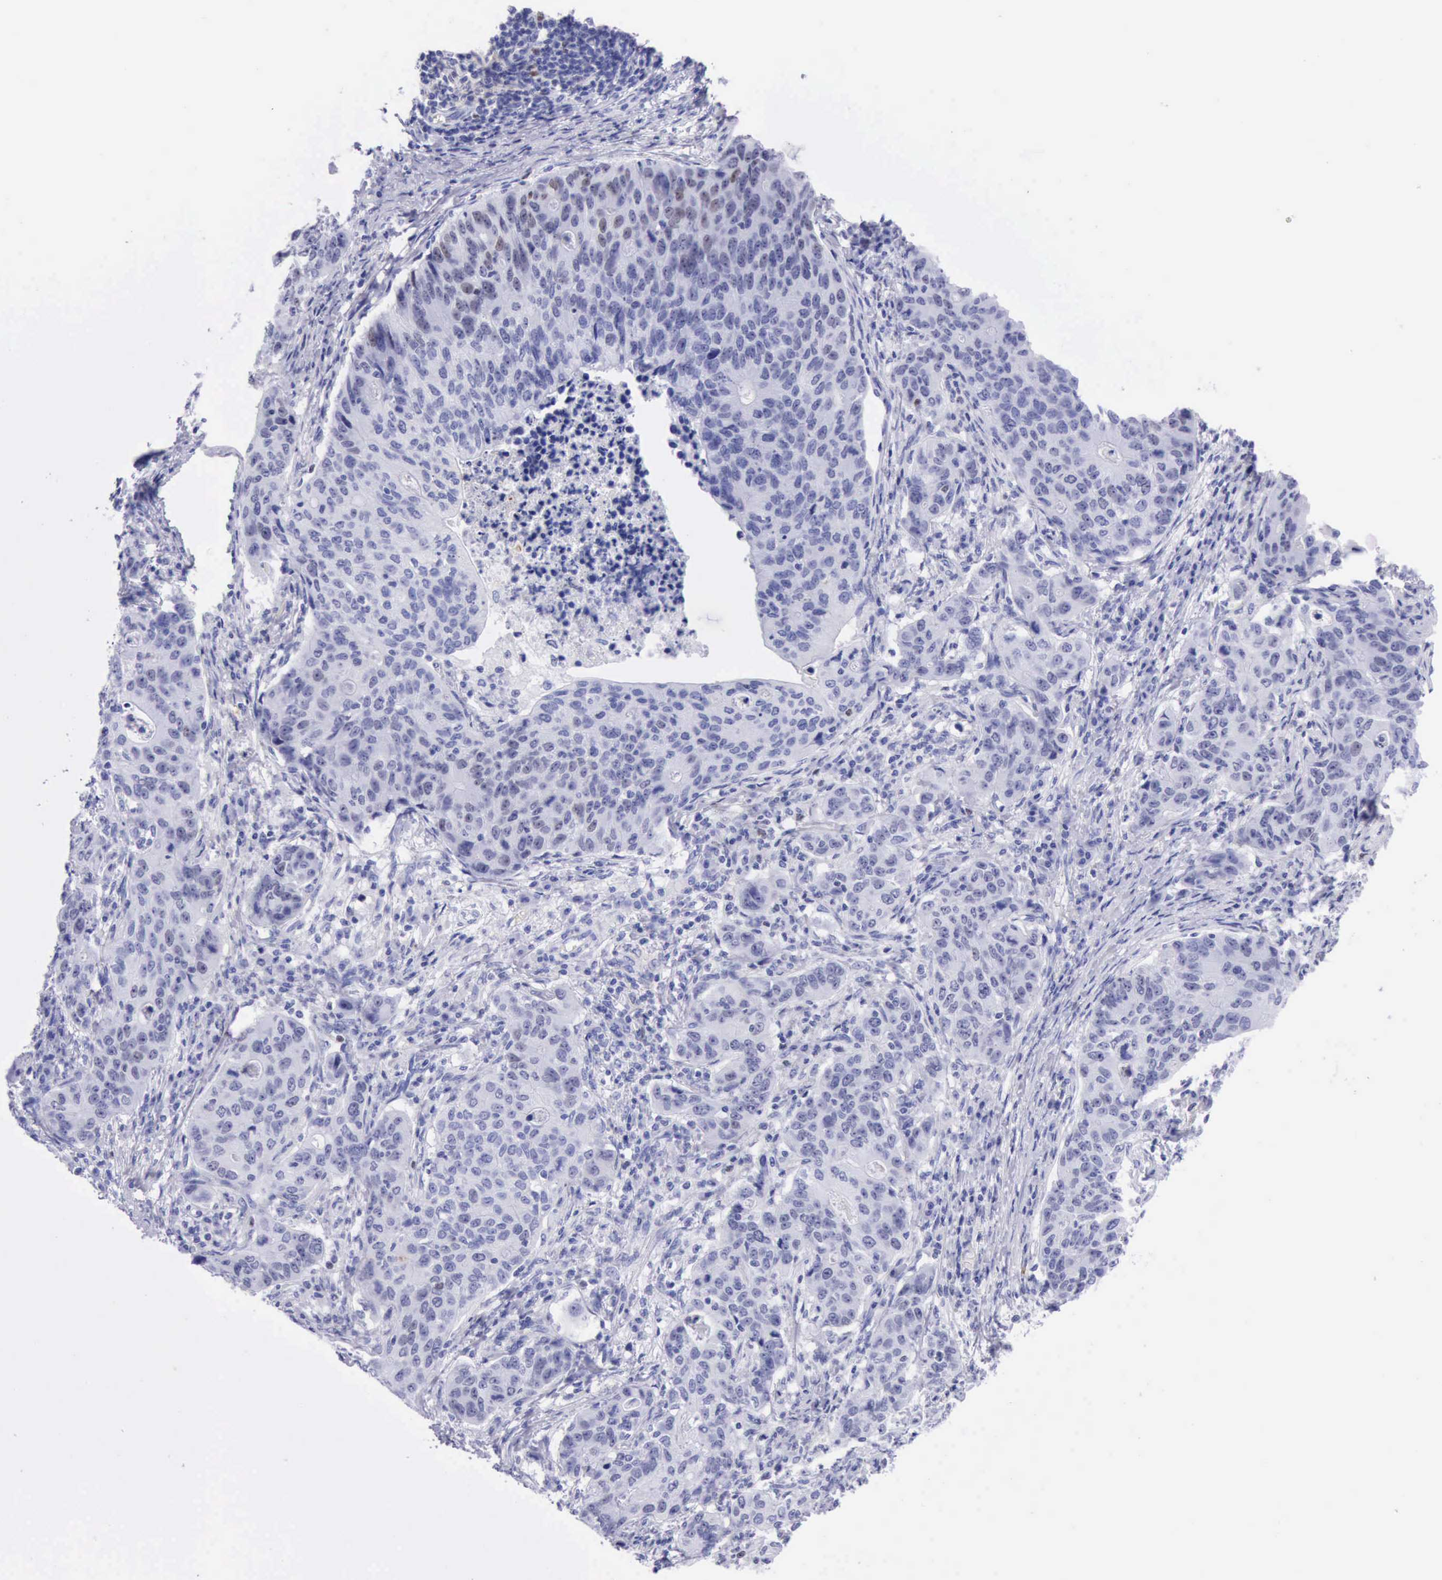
{"staining": {"intensity": "weak", "quantity": "<25%", "location": "nuclear"}, "tissue": "stomach cancer", "cell_type": "Tumor cells", "image_type": "cancer", "snomed": [{"axis": "morphology", "description": "Adenocarcinoma, NOS"}, {"axis": "topography", "description": "Esophagus"}, {"axis": "topography", "description": "Stomach"}], "caption": "Immunohistochemistry (IHC) of human stomach cancer (adenocarcinoma) displays no staining in tumor cells. (DAB immunohistochemistry (IHC) with hematoxylin counter stain).", "gene": "MCM2", "patient": {"sex": "male", "age": 74}}